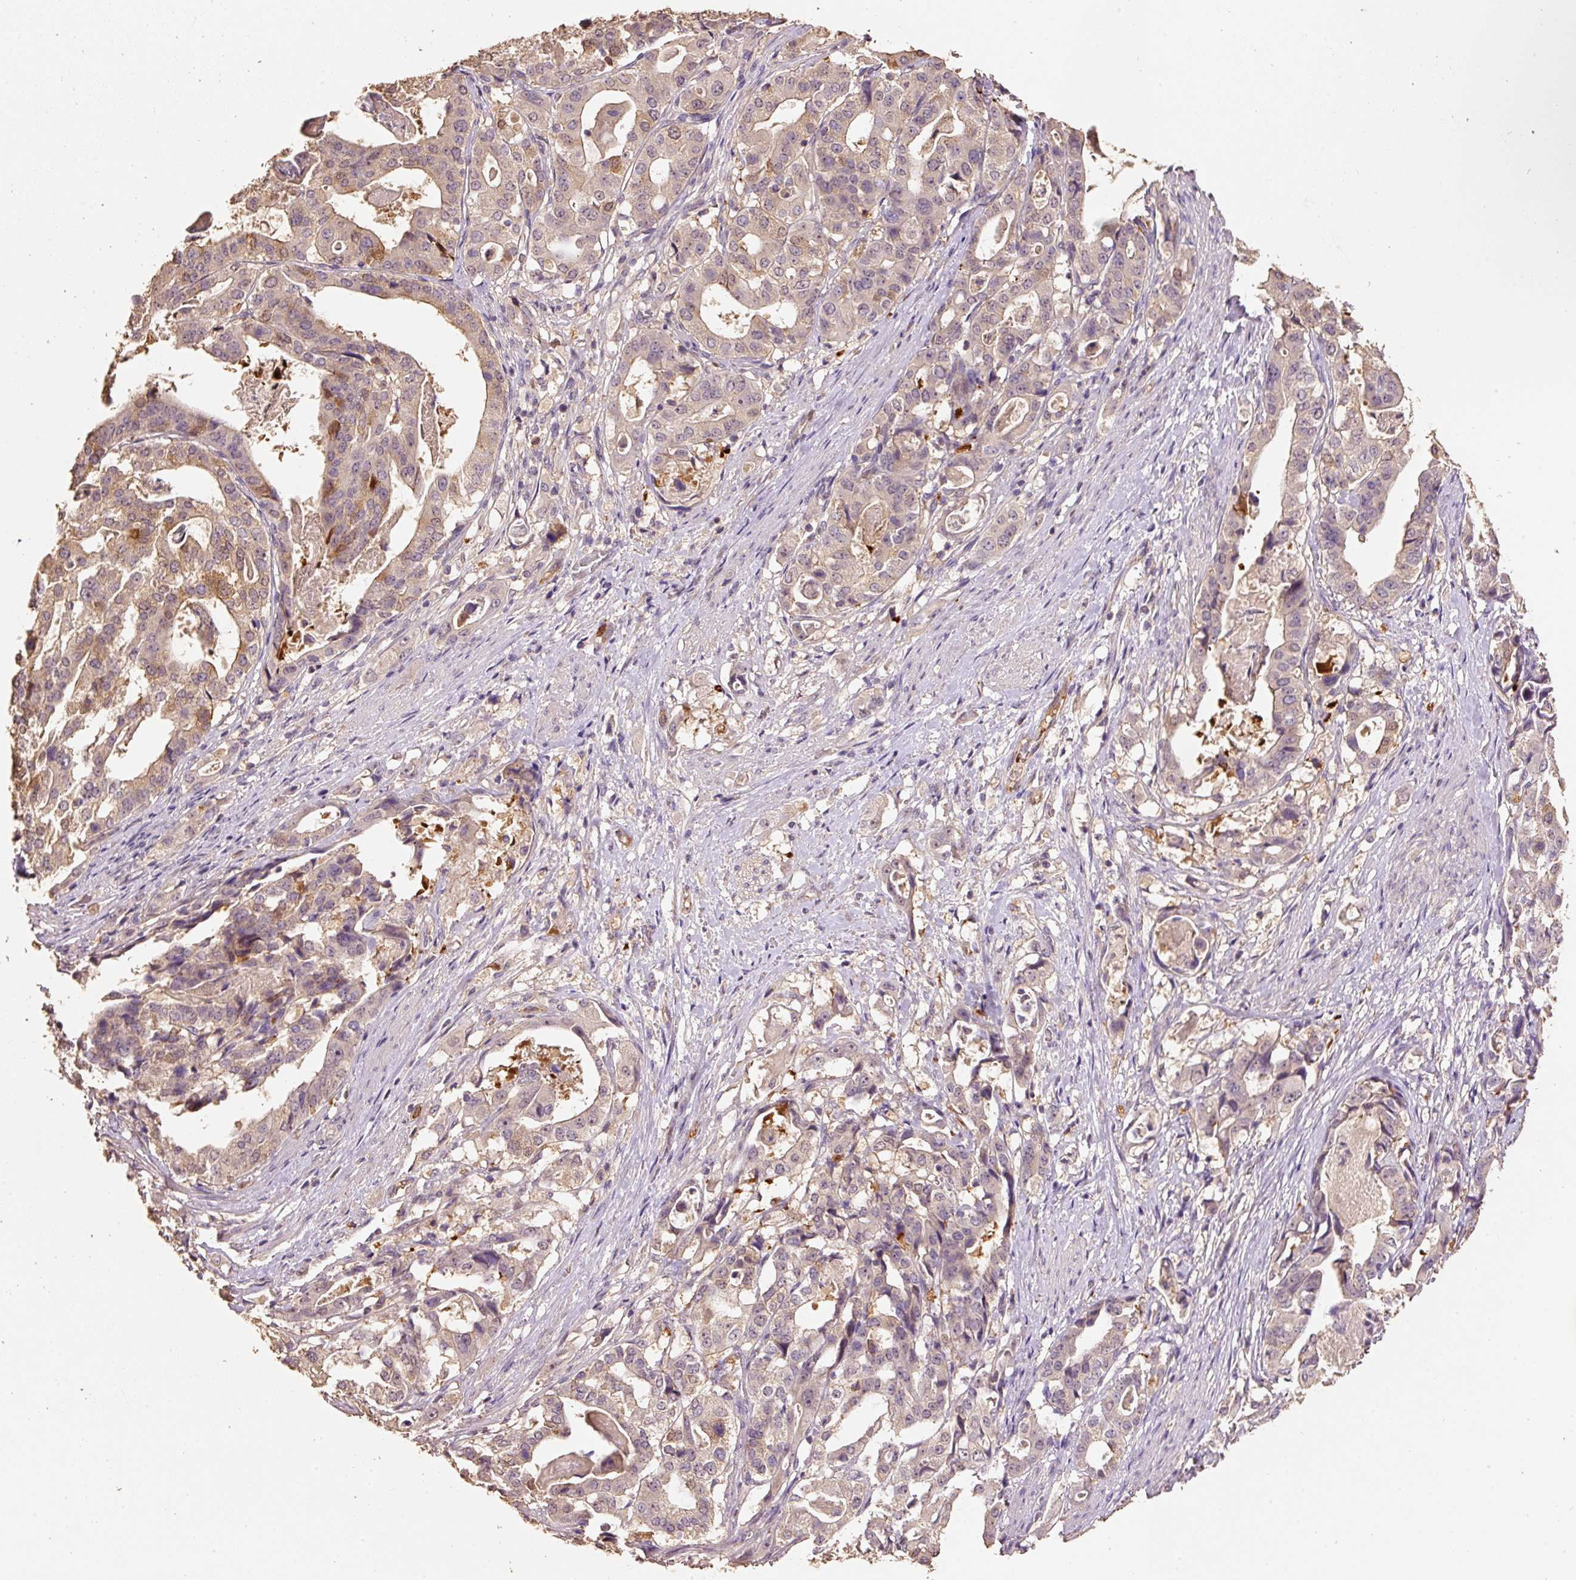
{"staining": {"intensity": "weak", "quantity": ">75%", "location": "cytoplasmic/membranous"}, "tissue": "stomach cancer", "cell_type": "Tumor cells", "image_type": "cancer", "snomed": [{"axis": "morphology", "description": "Adenocarcinoma, NOS"}, {"axis": "topography", "description": "Stomach"}], "caption": "Tumor cells display low levels of weak cytoplasmic/membranous positivity in about >75% of cells in human adenocarcinoma (stomach).", "gene": "HERC2", "patient": {"sex": "male", "age": 48}}